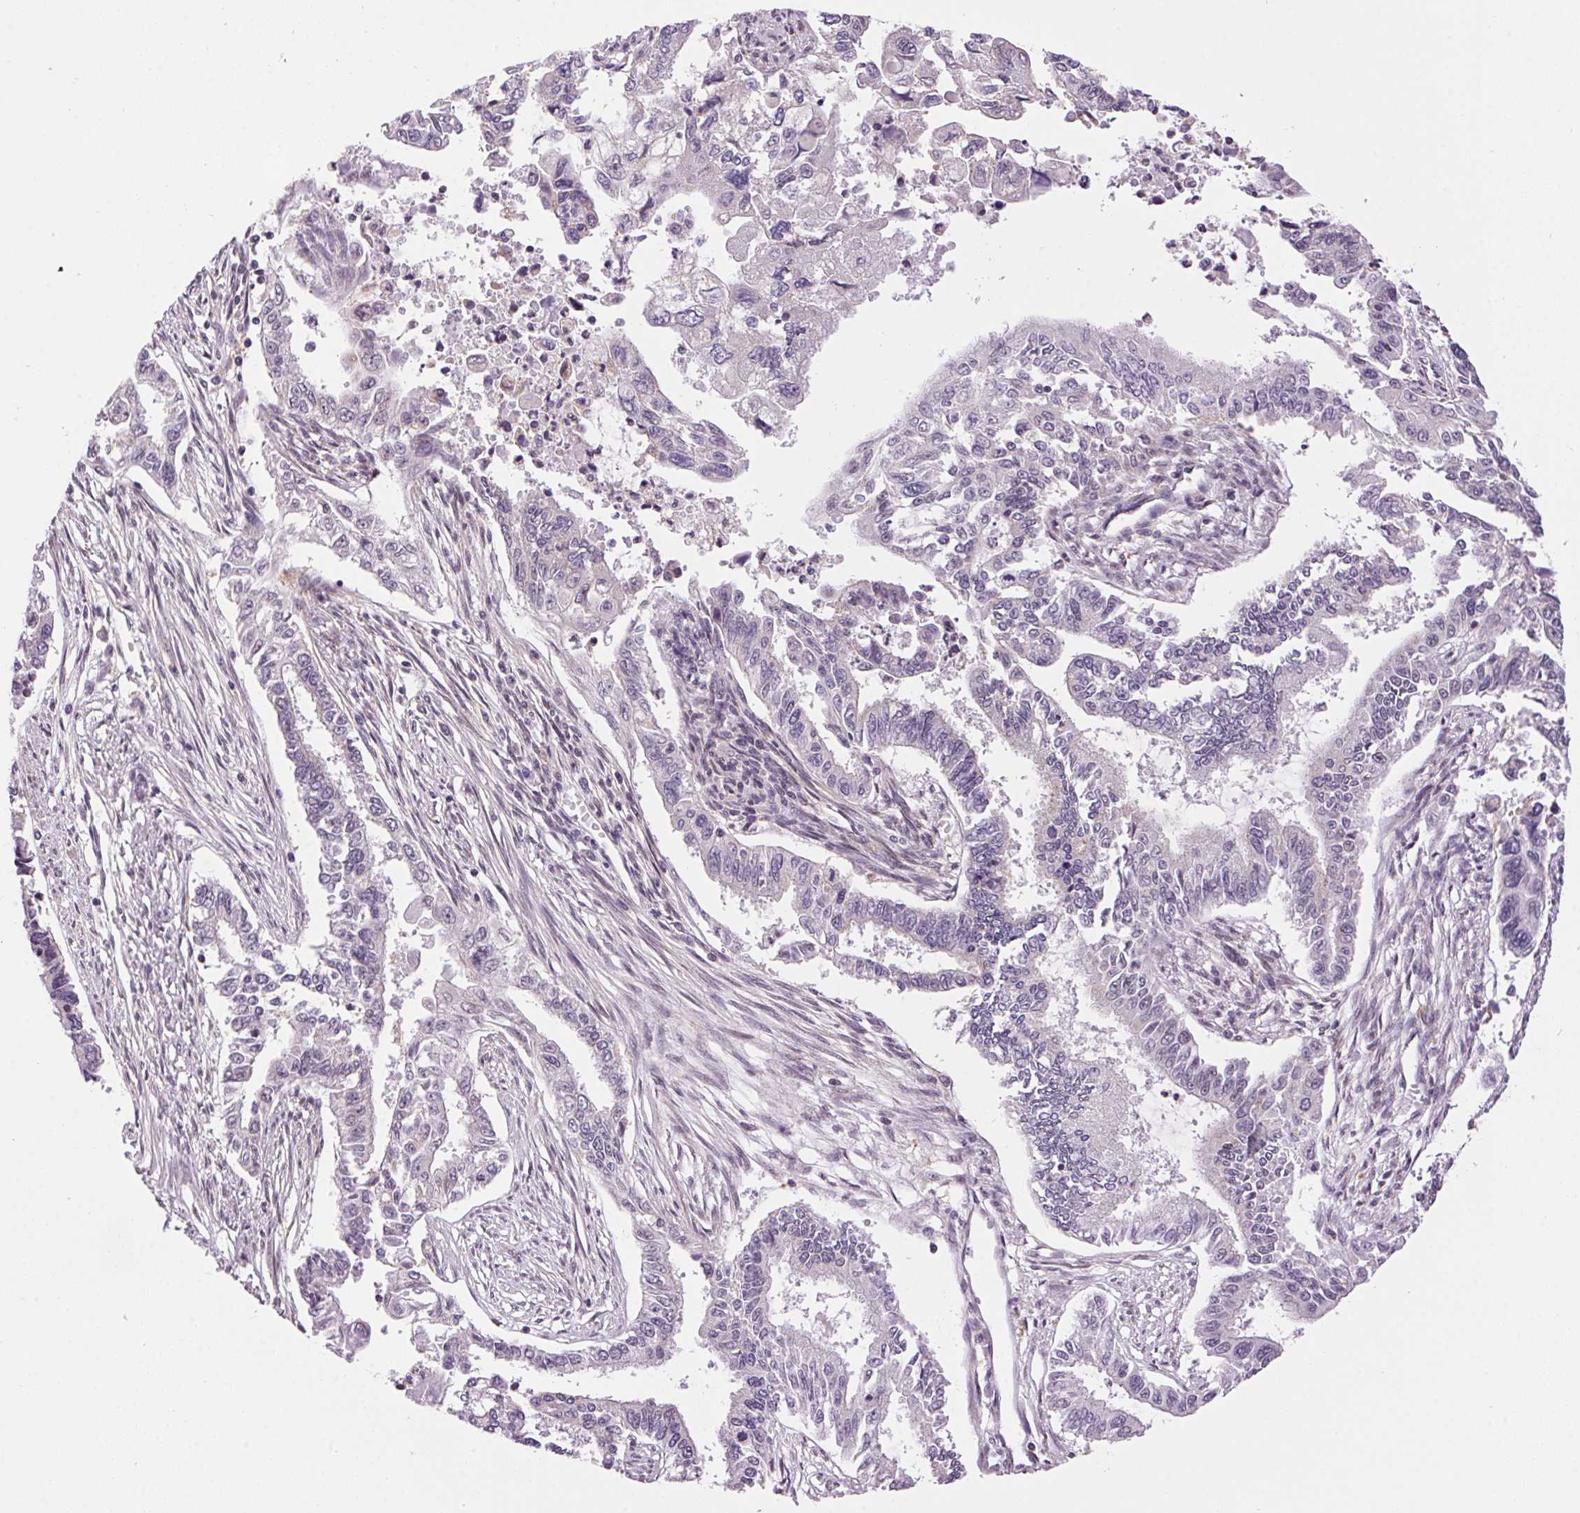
{"staining": {"intensity": "negative", "quantity": "none", "location": "none"}, "tissue": "endometrial cancer", "cell_type": "Tumor cells", "image_type": "cancer", "snomed": [{"axis": "morphology", "description": "Adenocarcinoma, NOS"}, {"axis": "topography", "description": "Uterus"}], "caption": "Tumor cells are negative for brown protein staining in adenocarcinoma (endometrial).", "gene": "SMIM13", "patient": {"sex": "female", "age": 59}}